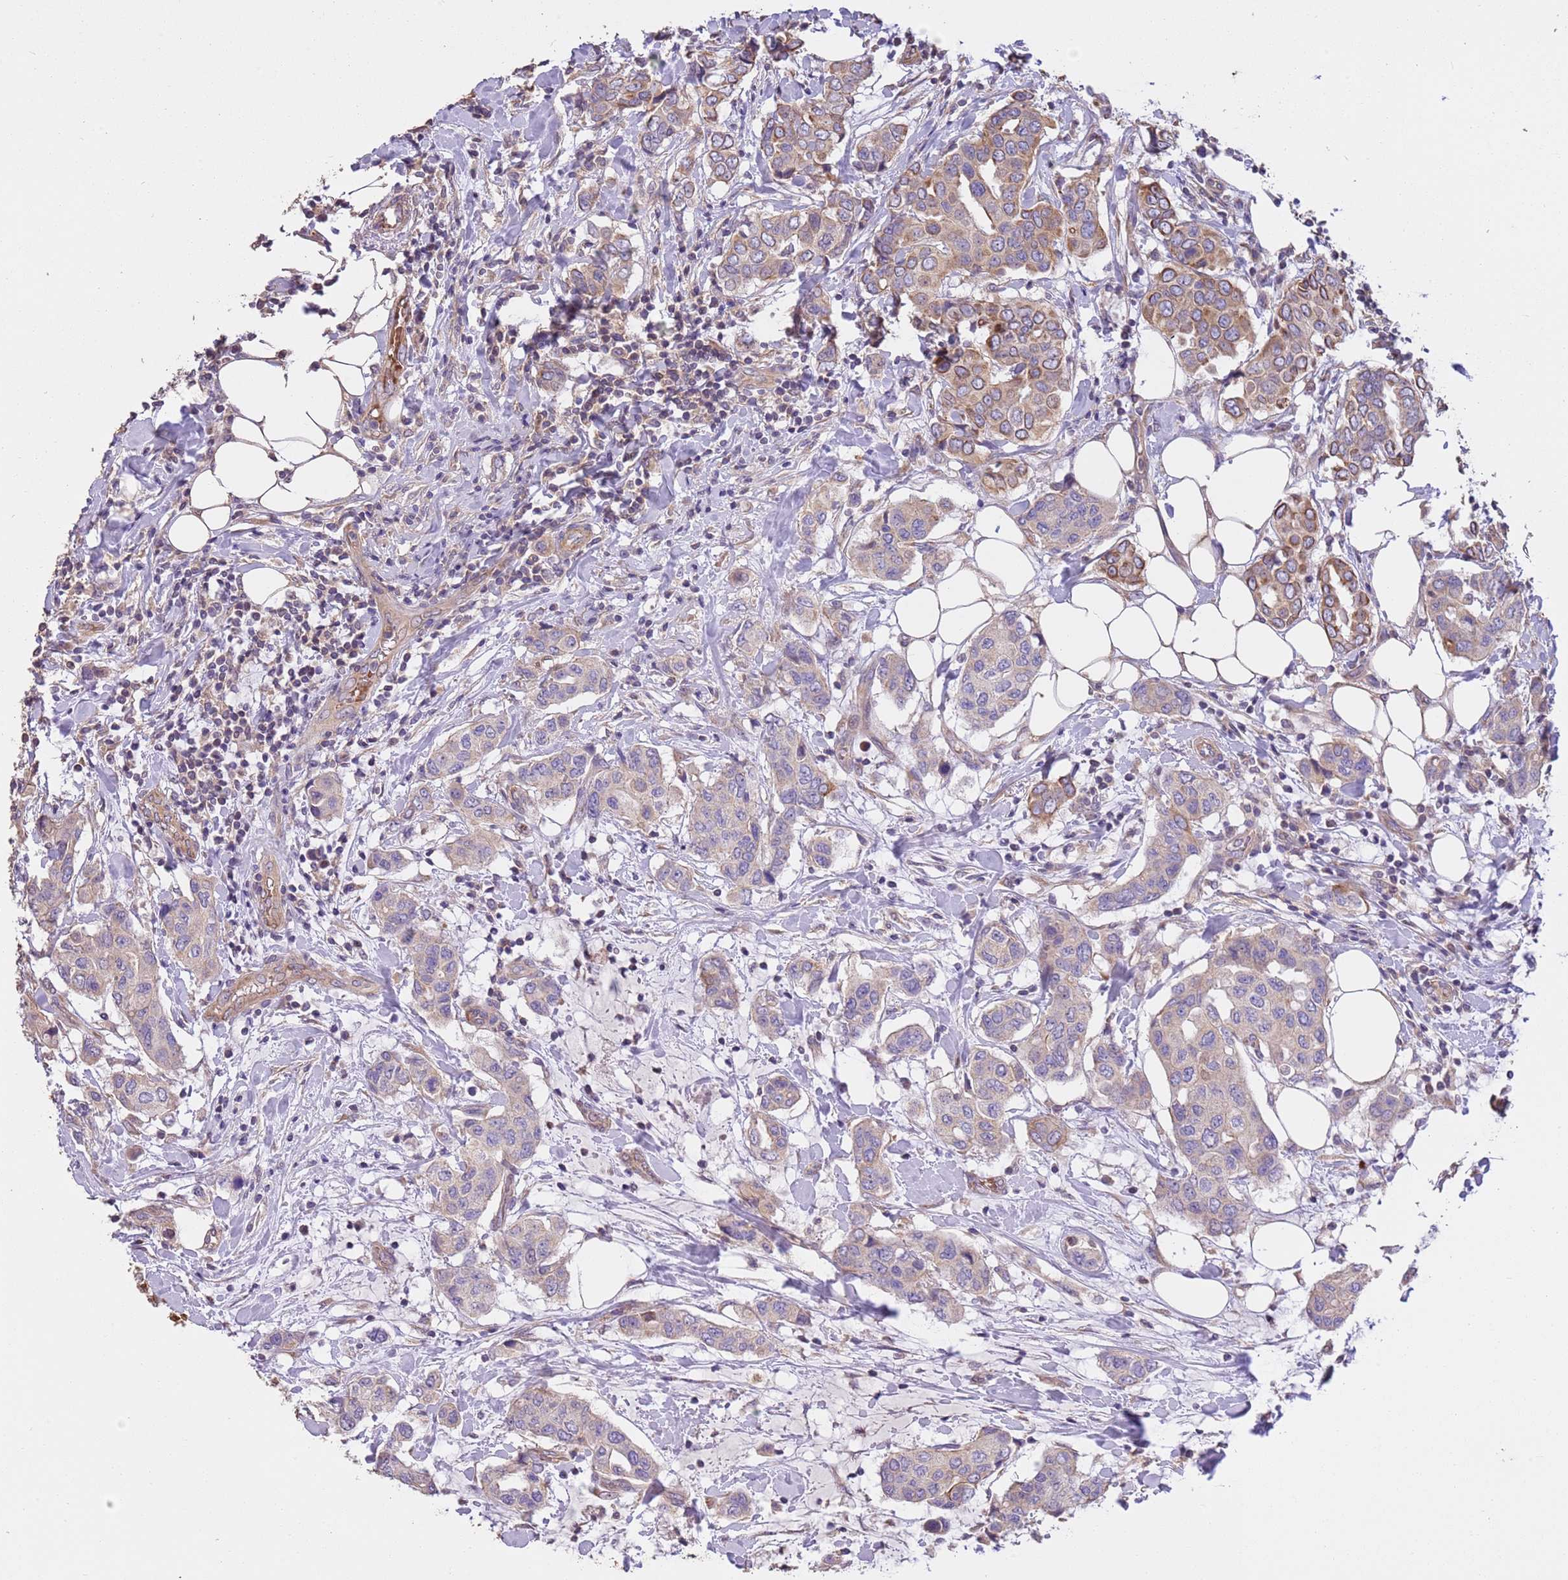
{"staining": {"intensity": "weak", "quantity": "25%-75%", "location": "cytoplasmic/membranous"}, "tissue": "breast cancer", "cell_type": "Tumor cells", "image_type": "cancer", "snomed": [{"axis": "morphology", "description": "Lobular carcinoma"}, {"axis": "topography", "description": "Breast"}], "caption": "DAB immunohistochemical staining of breast cancer exhibits weak cytoplasmic/membranous protein positivity in approximately 25%-75% of tumor cells.", "gene": "FAM89B", "patient": {"sex": "female", "age": 51}}